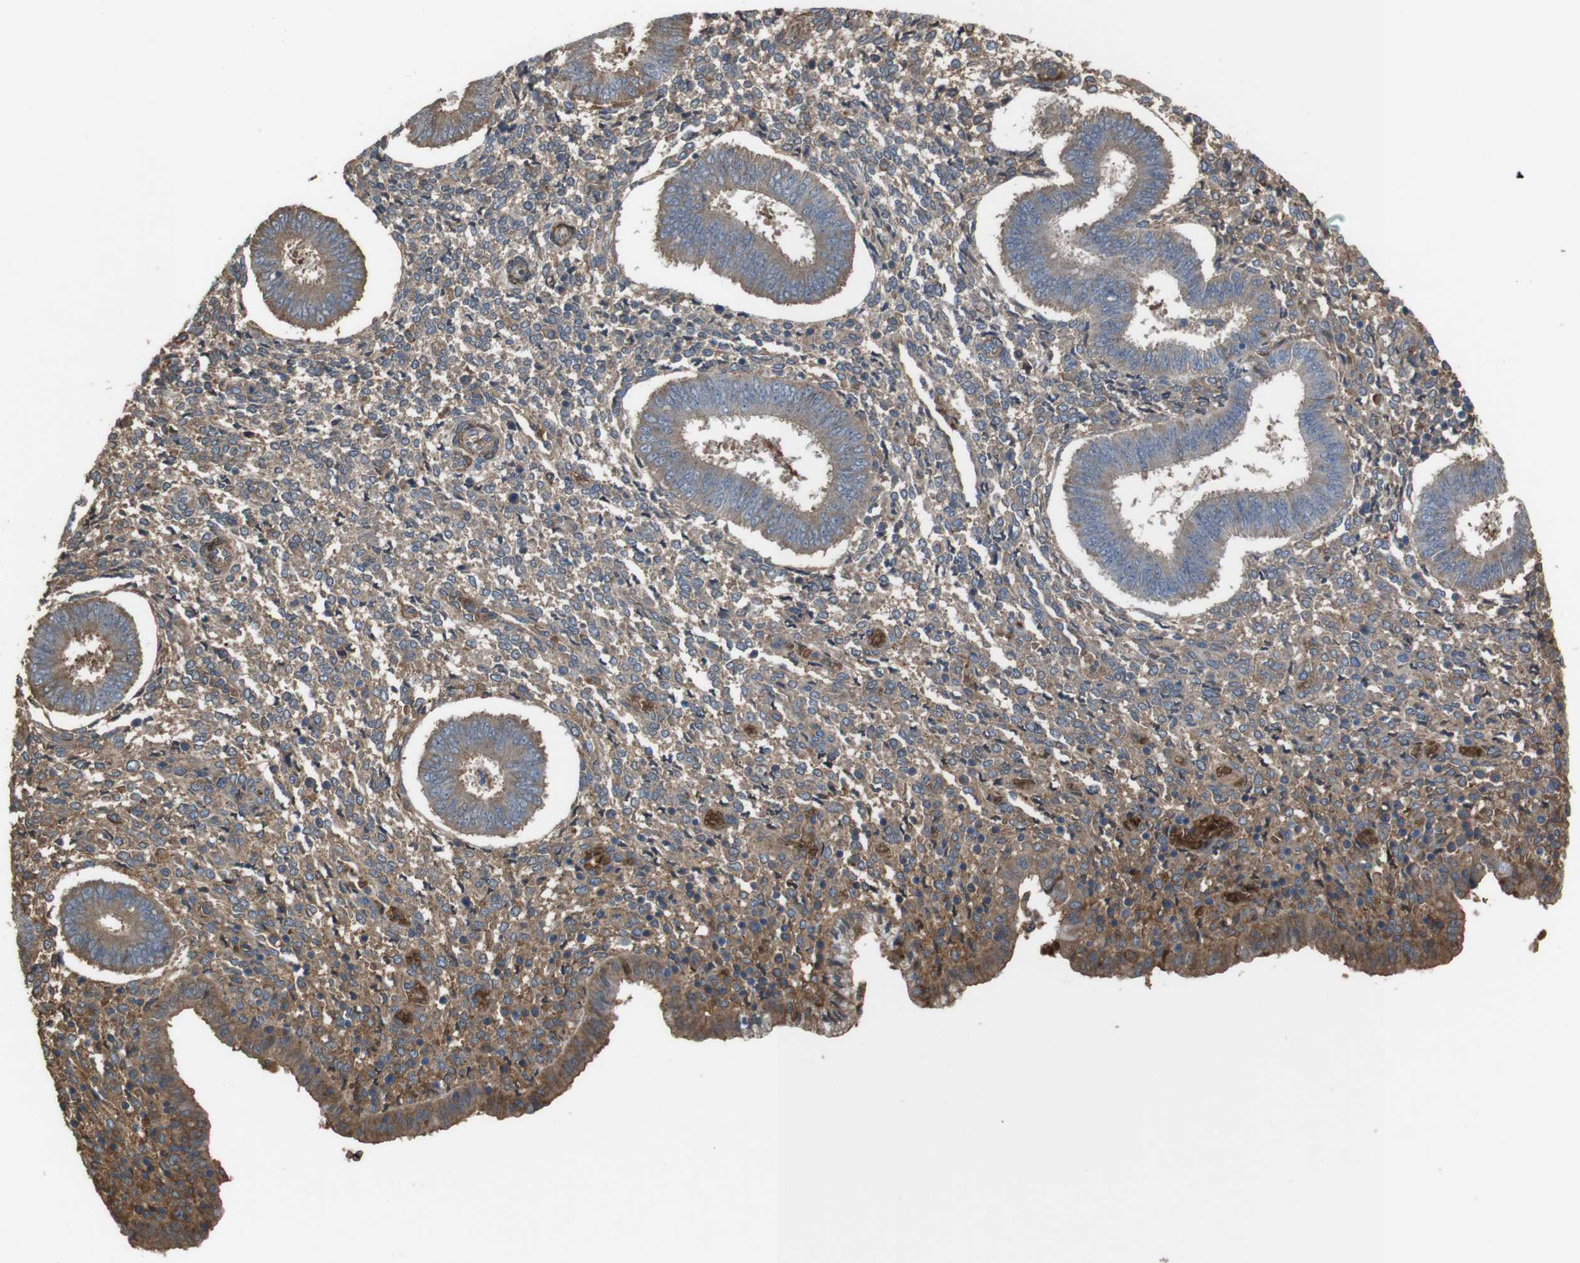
{"staining": {"intensity": "moderate", "quantity": ">75%", "location": "cytoplasmic/membranous"}, "tissue": "endometrium", "cell_type": "Cells in endometrial stroma", "image_type": "normal", "snomed": [{"axis": "morphology", "description": "Normal tissue, NOS"}, {"axis": "topography", "description": "Endometrium"}], "caption": "Immunohistochemistry (IHC) staining of benign endometrium, which exhibits medium levels of moderate cytoplasmic/membranous expression in approximately >75% of cells in endometrial stroma indicating moderate cytoplasmic/membranous protein staining. The staining was performed using DAB (3,3'-diaminobenzidine) (brown) for protein detection and nuclei were counterstained in hematoxylin (blue).", "gene": "SPTB", "patient": {"sex": "female", "age": 35}}